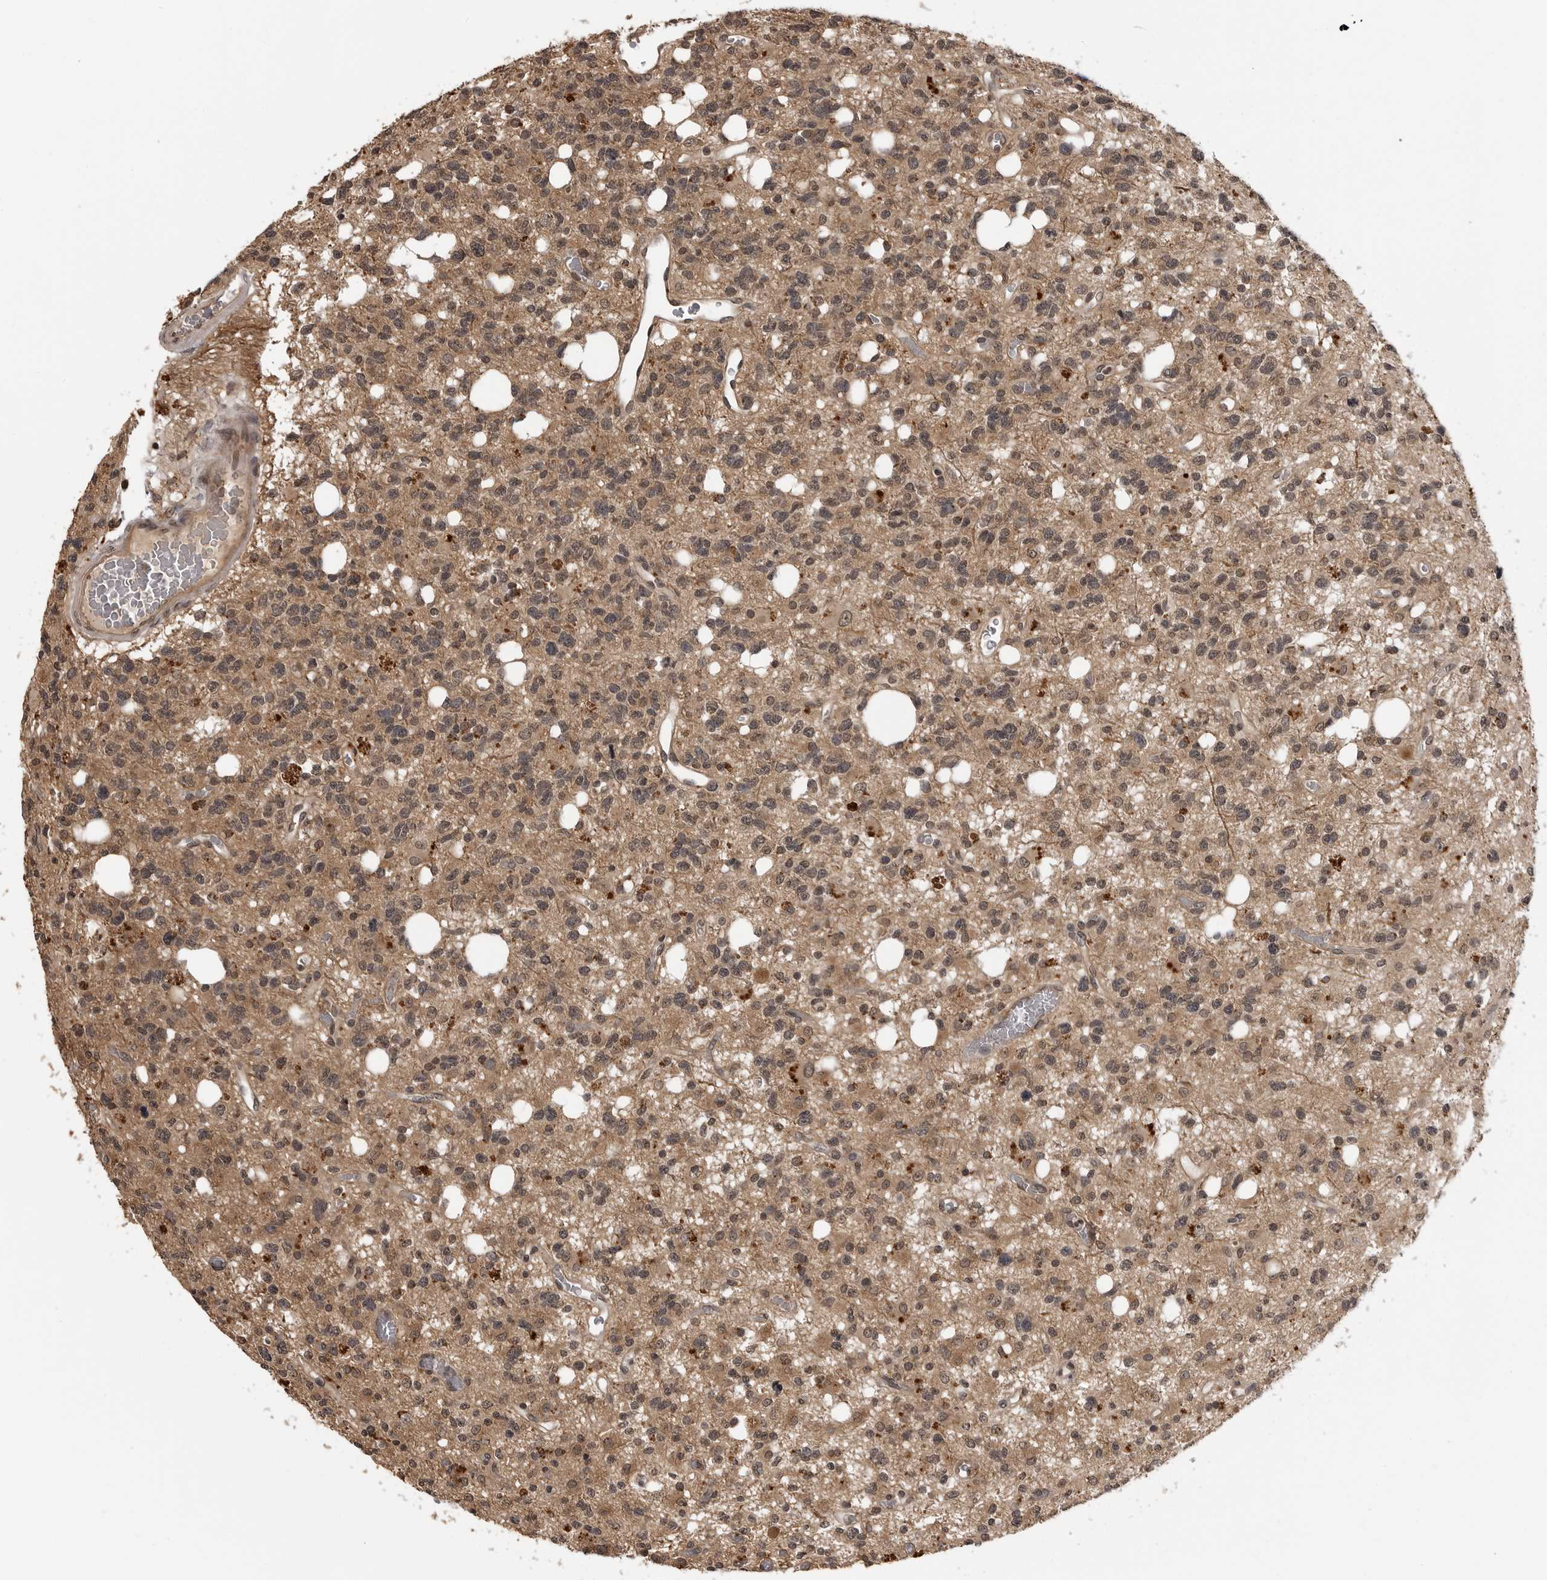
{"staining": {"intensity": "weak", "quantity": ">75%", "location": "cytoplasmic/membranous,nuclear"}, "tissue": "glioma", "cell_type": "Tumor cells", "image_type": "cancer", "snomed": [{"axis": "morphology", "description": "Glioma, malignant, High grade"}, {"axis": "topography", "description": "Brain"}], "caption": "Immunohistochemistry (IHC) of malignant glioma (high-grade) demonstrates low levels of weak cytoplasmic/membranous and nuclear positivity in about >75% of tumor cells.", "gene": "IL24", "patient": {"sex": "female", "age": 62}}